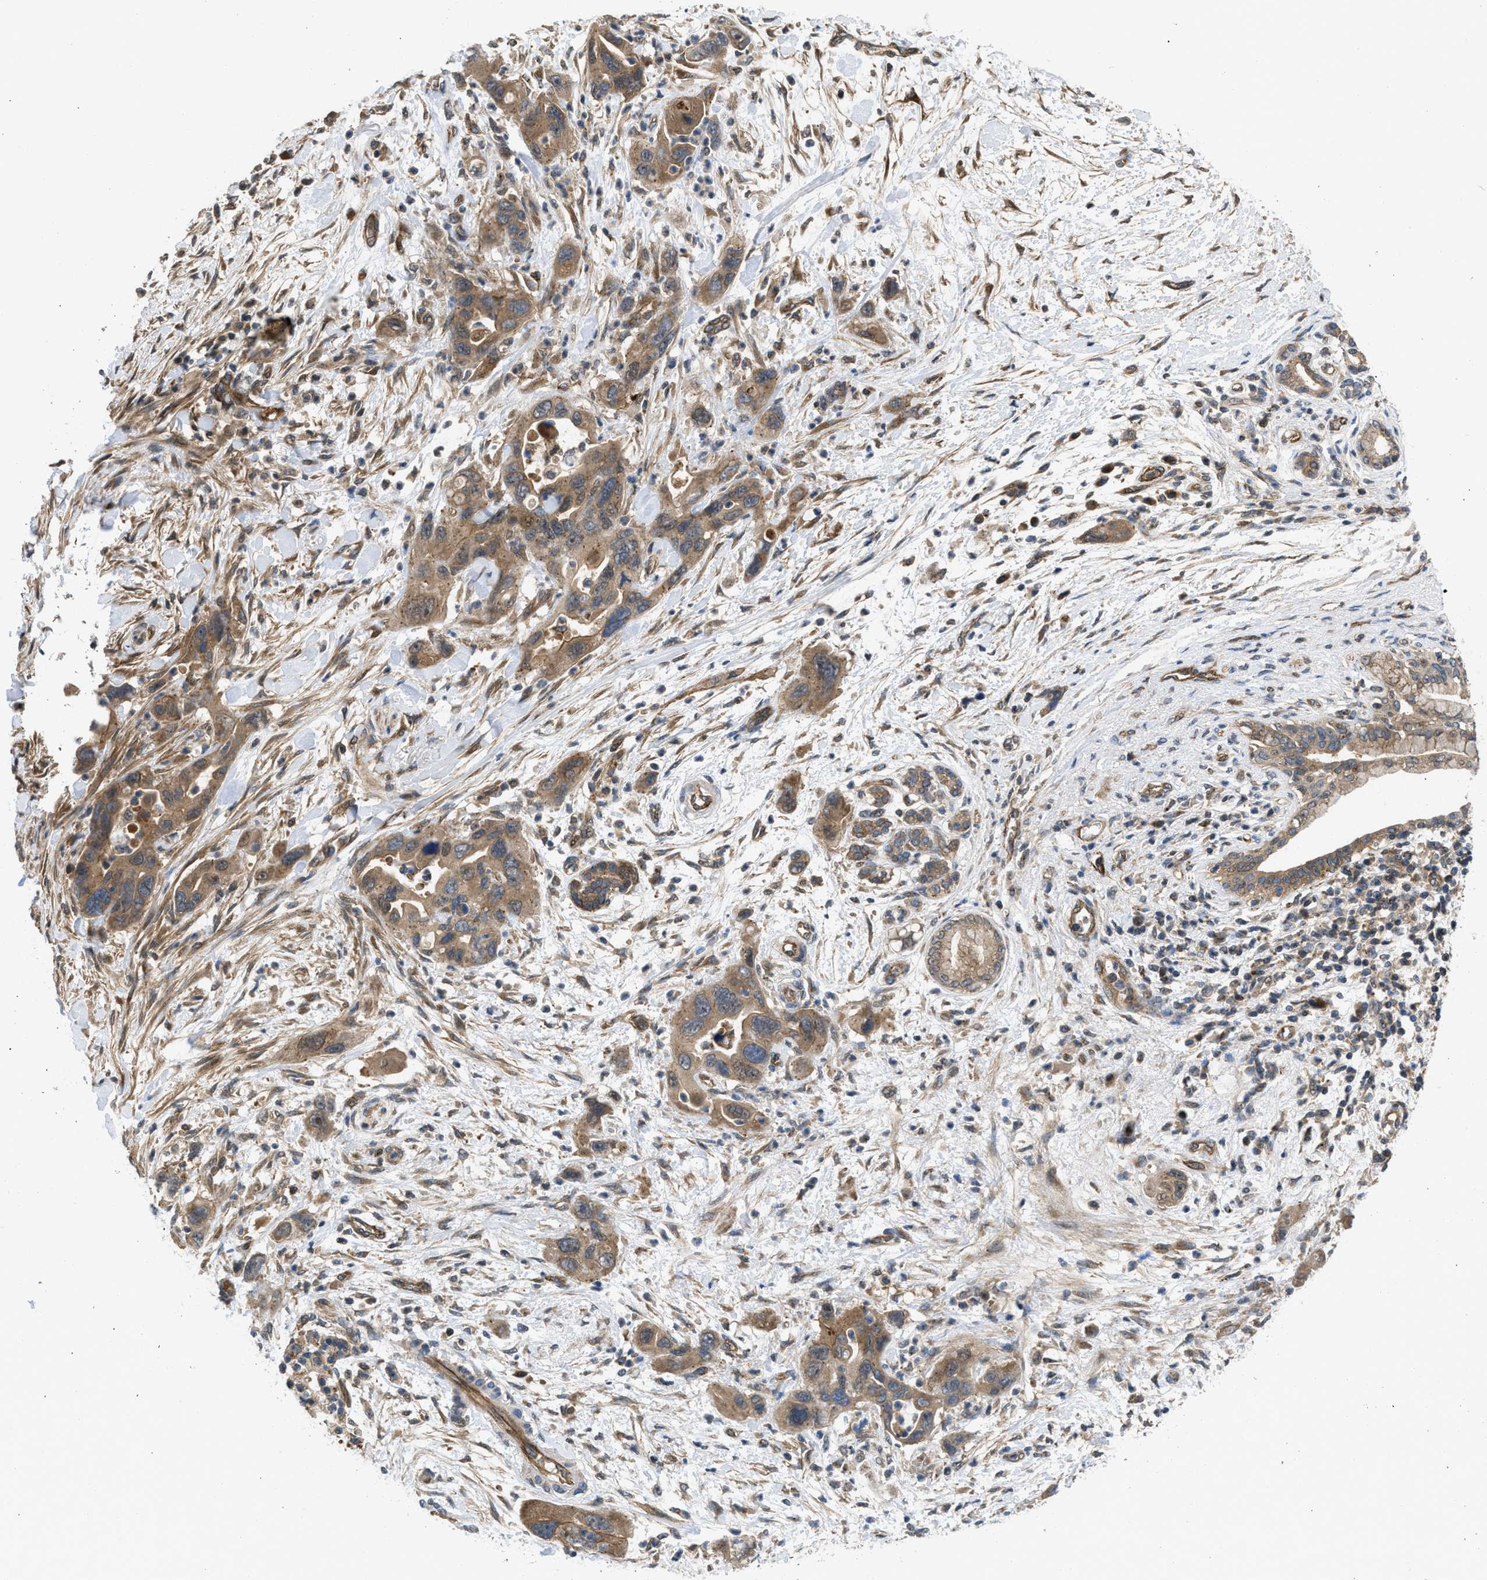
{"staining": {"intensity": "moderate", "quantity": ">75%", "location": "cytoplasmic/membranous"}, "tissue": "pancreatic cancer", "cell_type": "Tumor cells", "image_type": "cancer", "snomed": [{"axis": "morphology", "description": "Normal tissue, NOS"}, {"axis": "morphology", "description": "Adenocarcinoma, NOS"}, {"axis": "topography", "description": "Pancreas"}], "caption": "This photomicrograph displays pancreatic adenocarcinoma stained with immunohistochemistry (IHC) to label a protein in brown. The cytoplasmic/membranous of tumor cells show moderate positivity for the protein. Nuclei are counter-stained blue.", "gene": "GPATCH2L", "patient": {"sex": "female", "age": 71}}